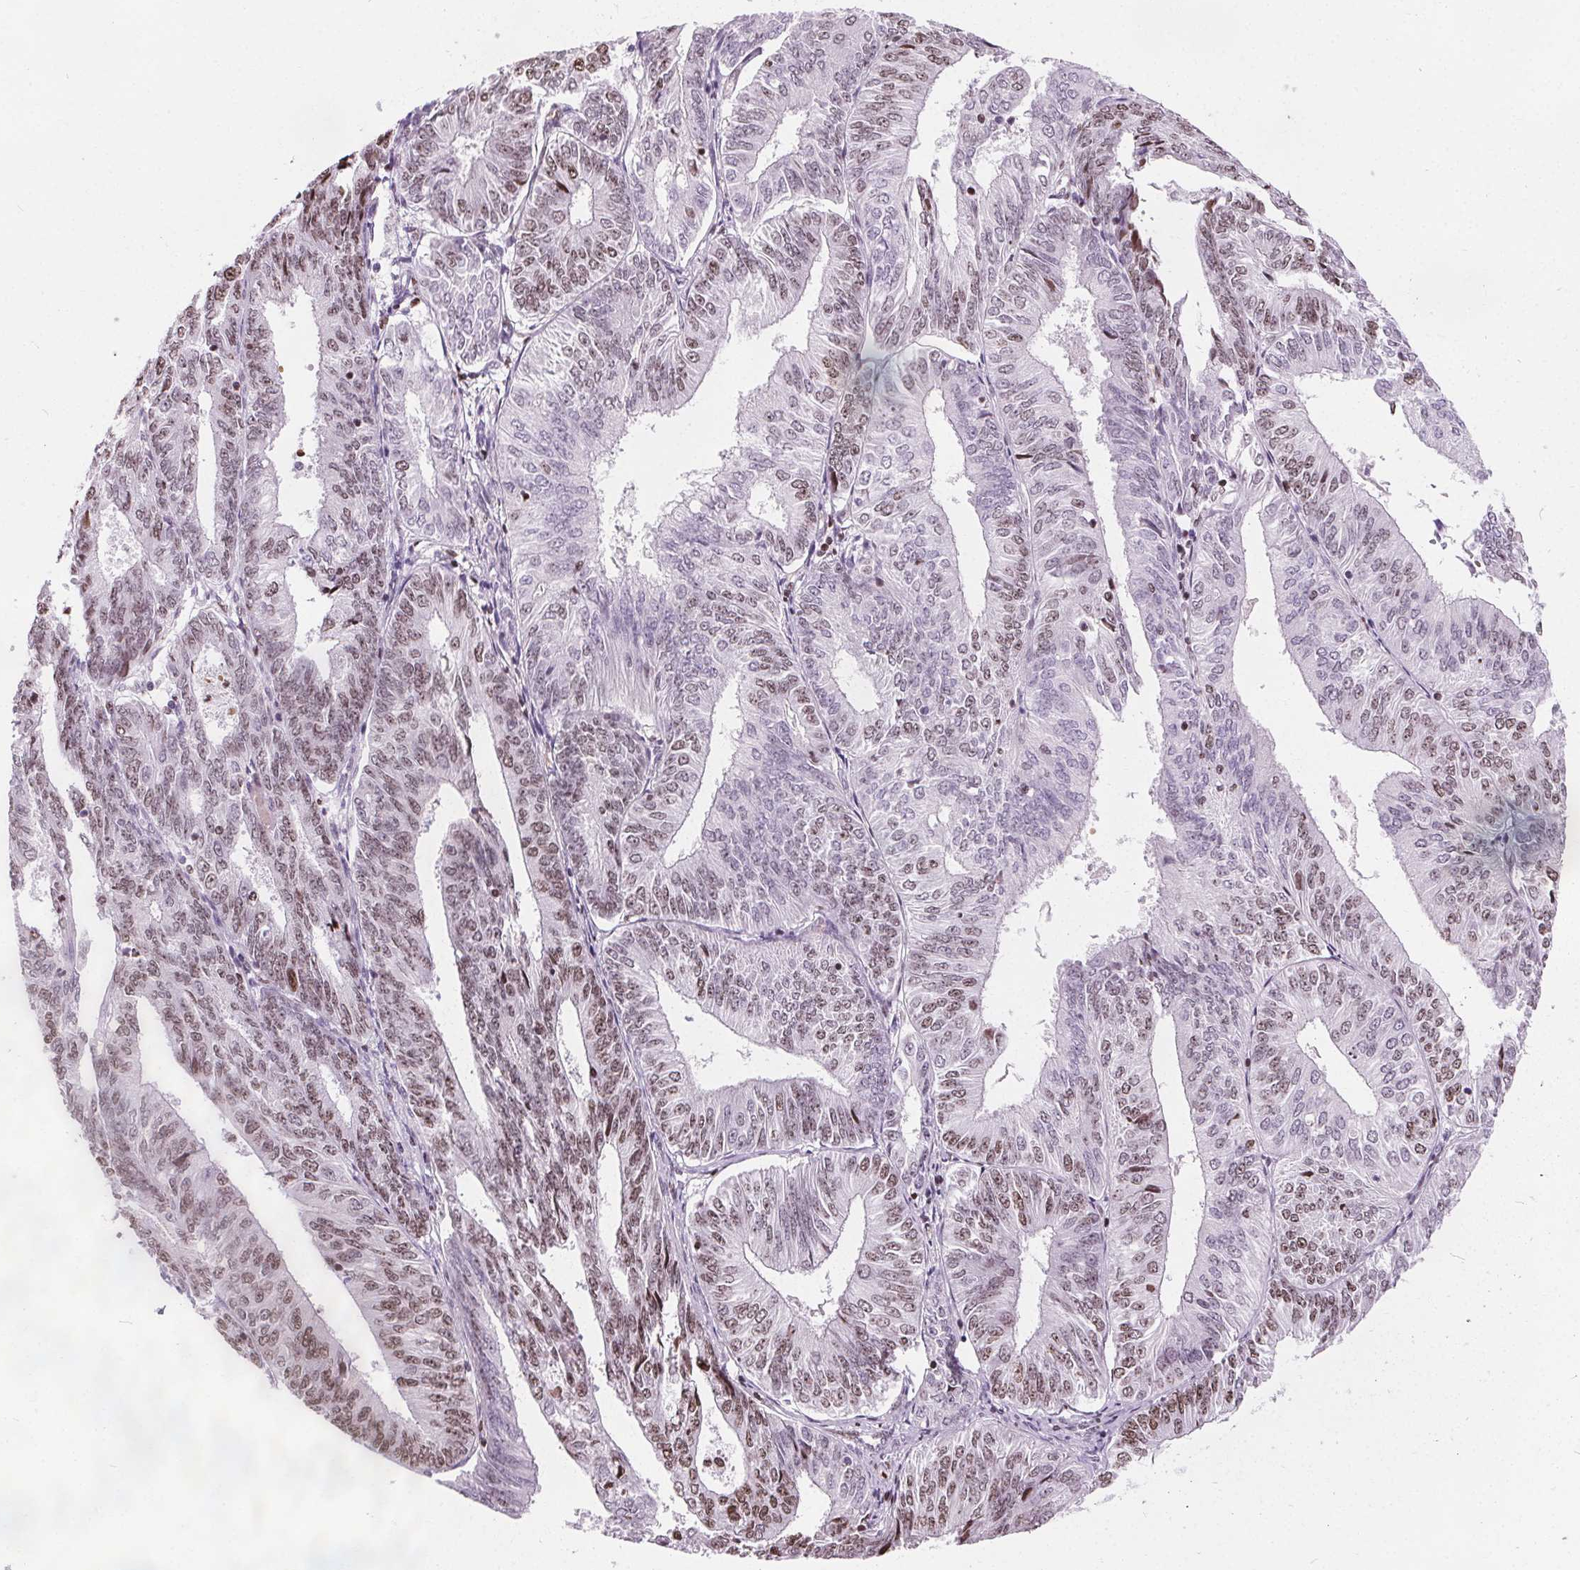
{"staining": {"intensity": "weak", "quantity": "25%-75%", "location": "nuclear"}, "tissue": "endometrial cancer", "cell_type": "Tumor cells", "image_type": "cancer", "snomed": [{"axis": "morphology", "description": "Adenocarcinoma, NOS"}, {"axis": "topography", "description": "Endometrium"}], "caption": "Tumor cells display low levels of weak nuclear staining in about 25%-75% of cells in endometrial cancer.", "gene": "ISLR2", "patient": {"sex": "female", "age": 58}}